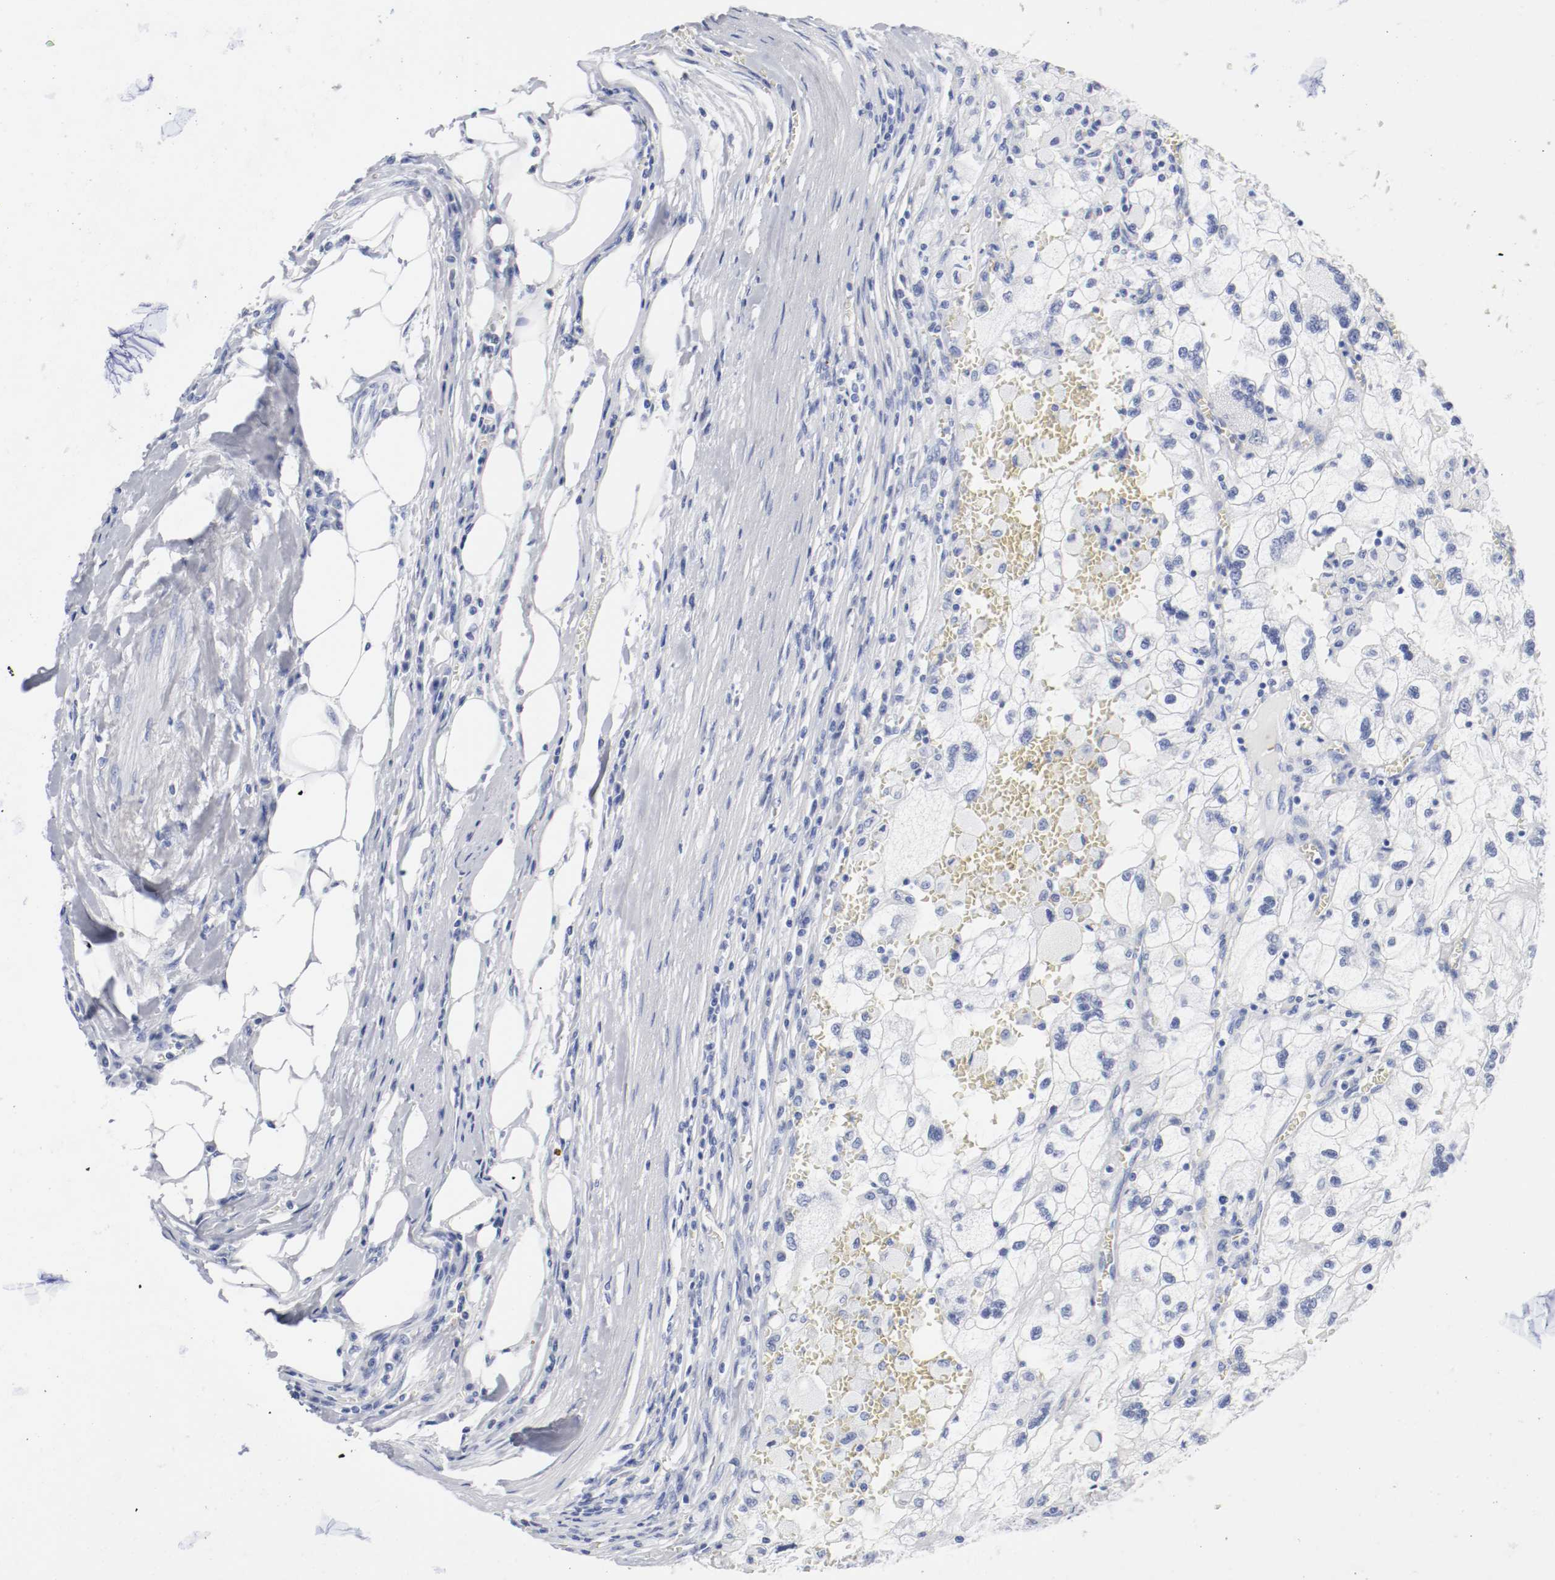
{"staining": {"intensity": "negative", "quantity": "none", "location": "none"}, "tissue": "renal cancer", "cell_type": "Tumor cells", "image_type": "cancer", "snomed": [{"axis": "morphology", "description": "Normal tissue, NOS"}, {"axis": "morphology", "description": "Adenocarcinoma, NOS"}, {"axis": "topography", "description": "Kidney"}], "caption": "The image shows no significant expression in tumor cells of renal cancer (adenocarcinoma).", "gene": "GAD1", "patient": {"sex": "male", "age": 71}}